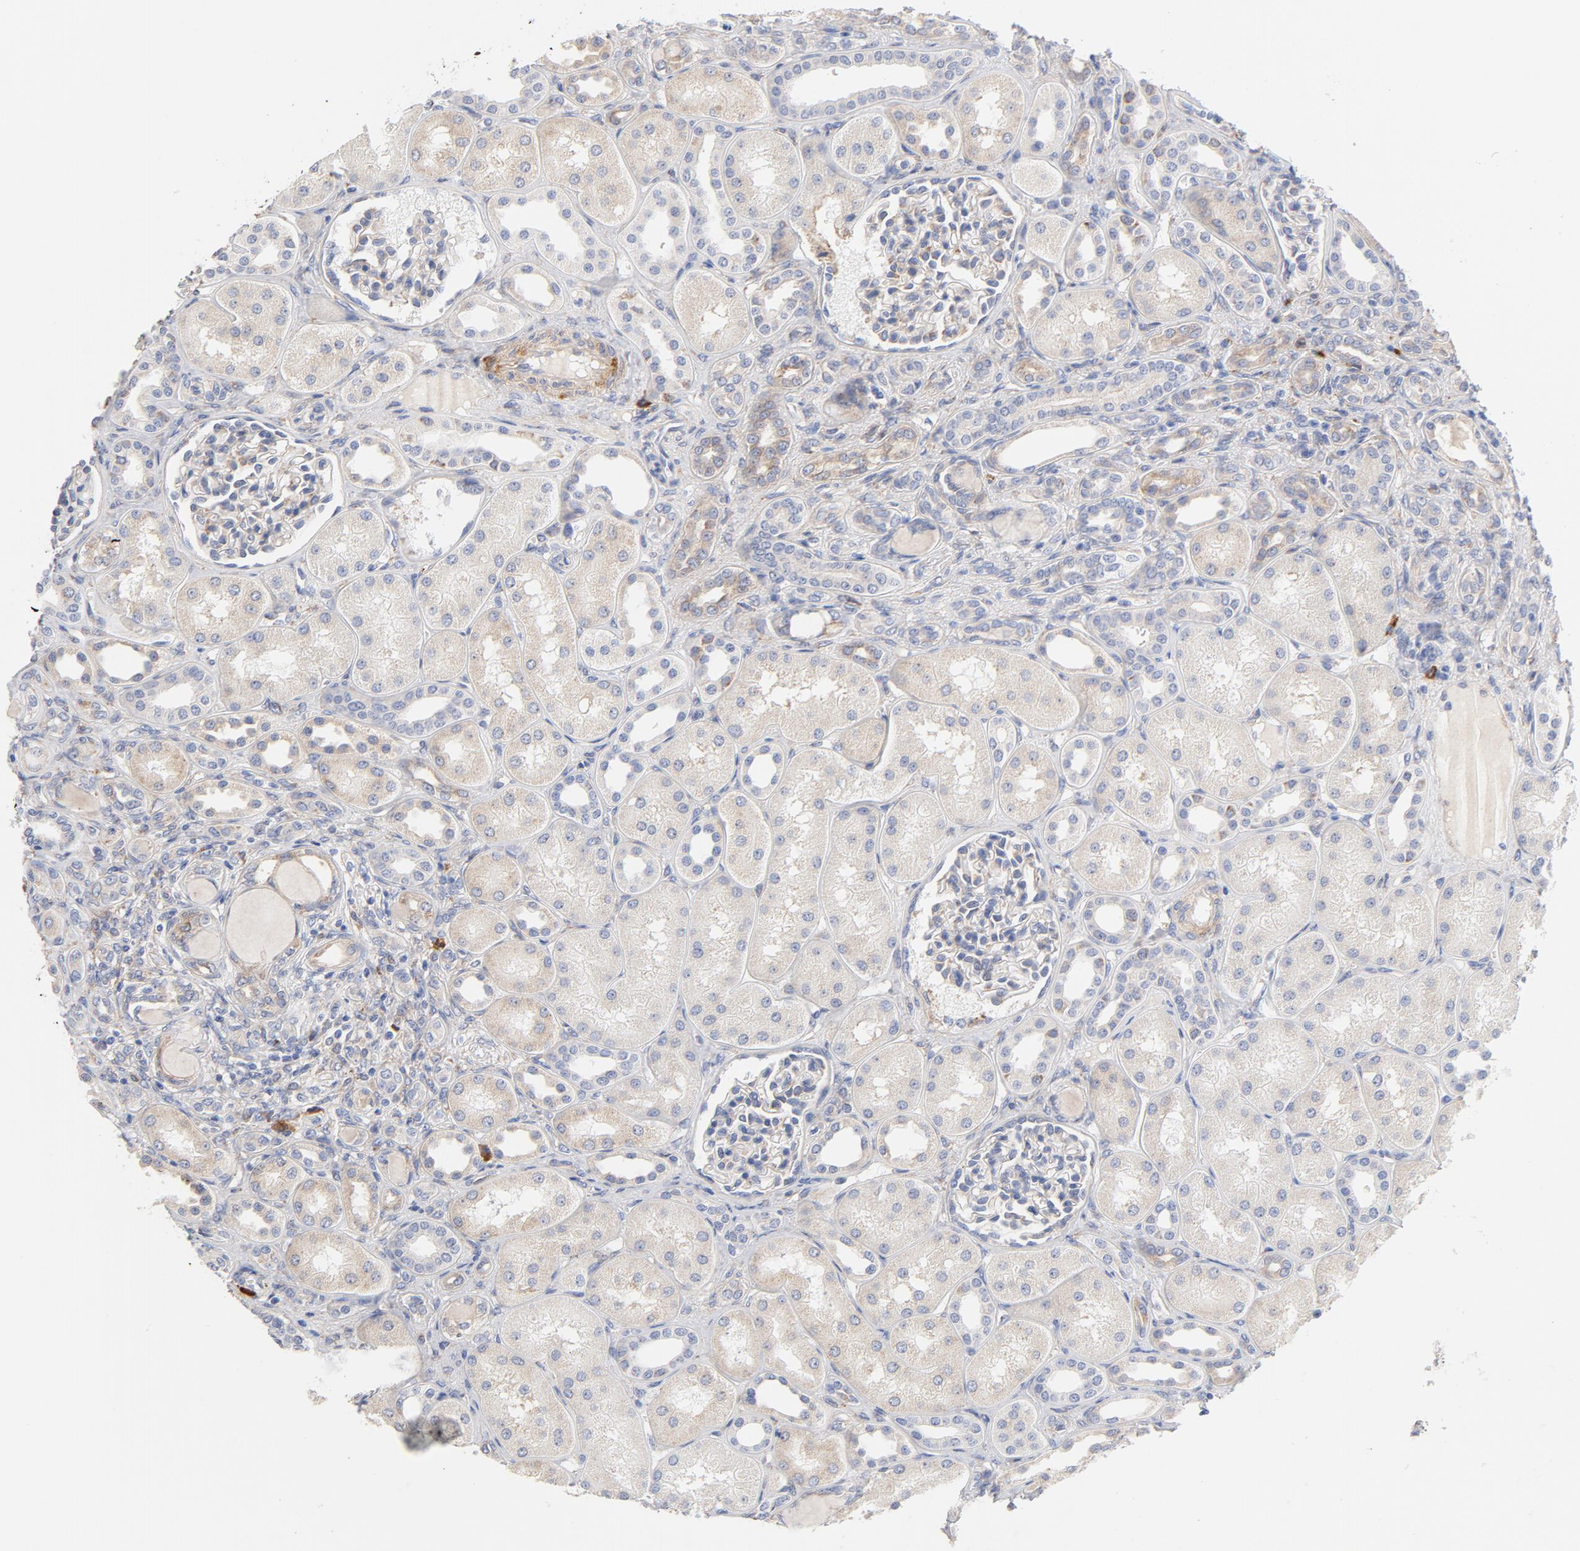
{"staining": {"intensity": "moderate", "quantity": "<25%", "location": "cytoplasmic/membranous"}, "tissue": "kidney", "cell_type": "Cells in glomeruli", "image_type": "normal", "snomed": [{"axis": "morphology", "description": "Normal tissue, NOS"}, {"axis": "topography", "description": "Kidney"}], "caption": "Kidney stained with DAB immunohistochemistry demonstrates low levels of moderate cytoplasmic/membranous positivity in approximately <25% of cells in glomeruli. The protein is shown in brown color, while the nuclei are stained blue.", "gene": "RAPGEF3", "patient": {"sex": "male", "age": 7}}